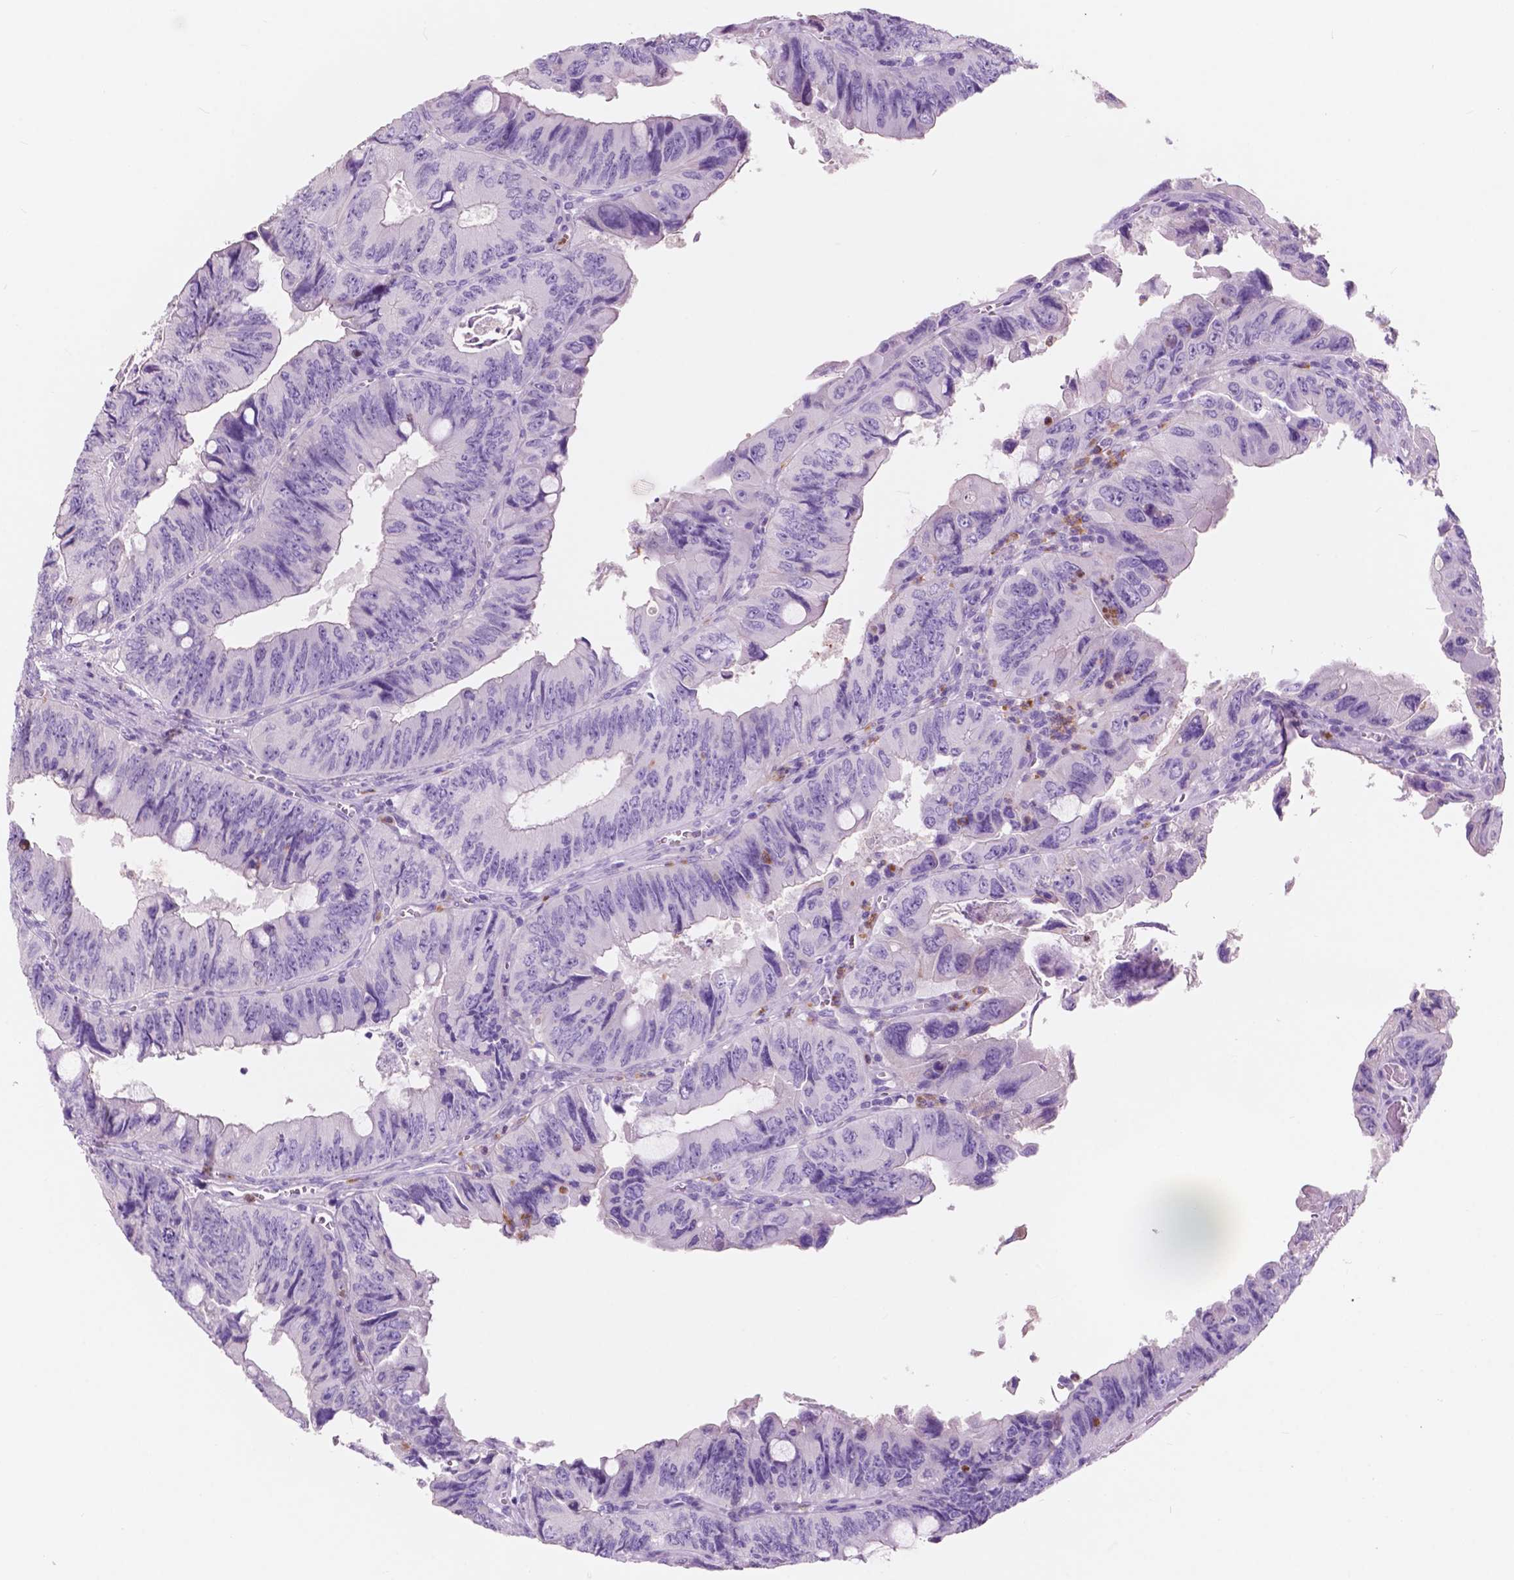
{"staining": {"intensity": "negative", "quantity": "none", "location": "none"}, "tissue": "colorectal cancer", "cell_type": "Tumor cells", "image_type": "cancer", "snomed": [{"axis": "morphology", "description": "Adenocarcinoma, NOS"}, {"axis": "topography", "description": "Colon"}], "caption": "A histopathology image of human adenocarcinoma (colorectal) is negative for staining in tumor cells. Nuclei are stained in blue.", "gene": "CUZD1", "patient": {"sex": "female", "age": 84}}